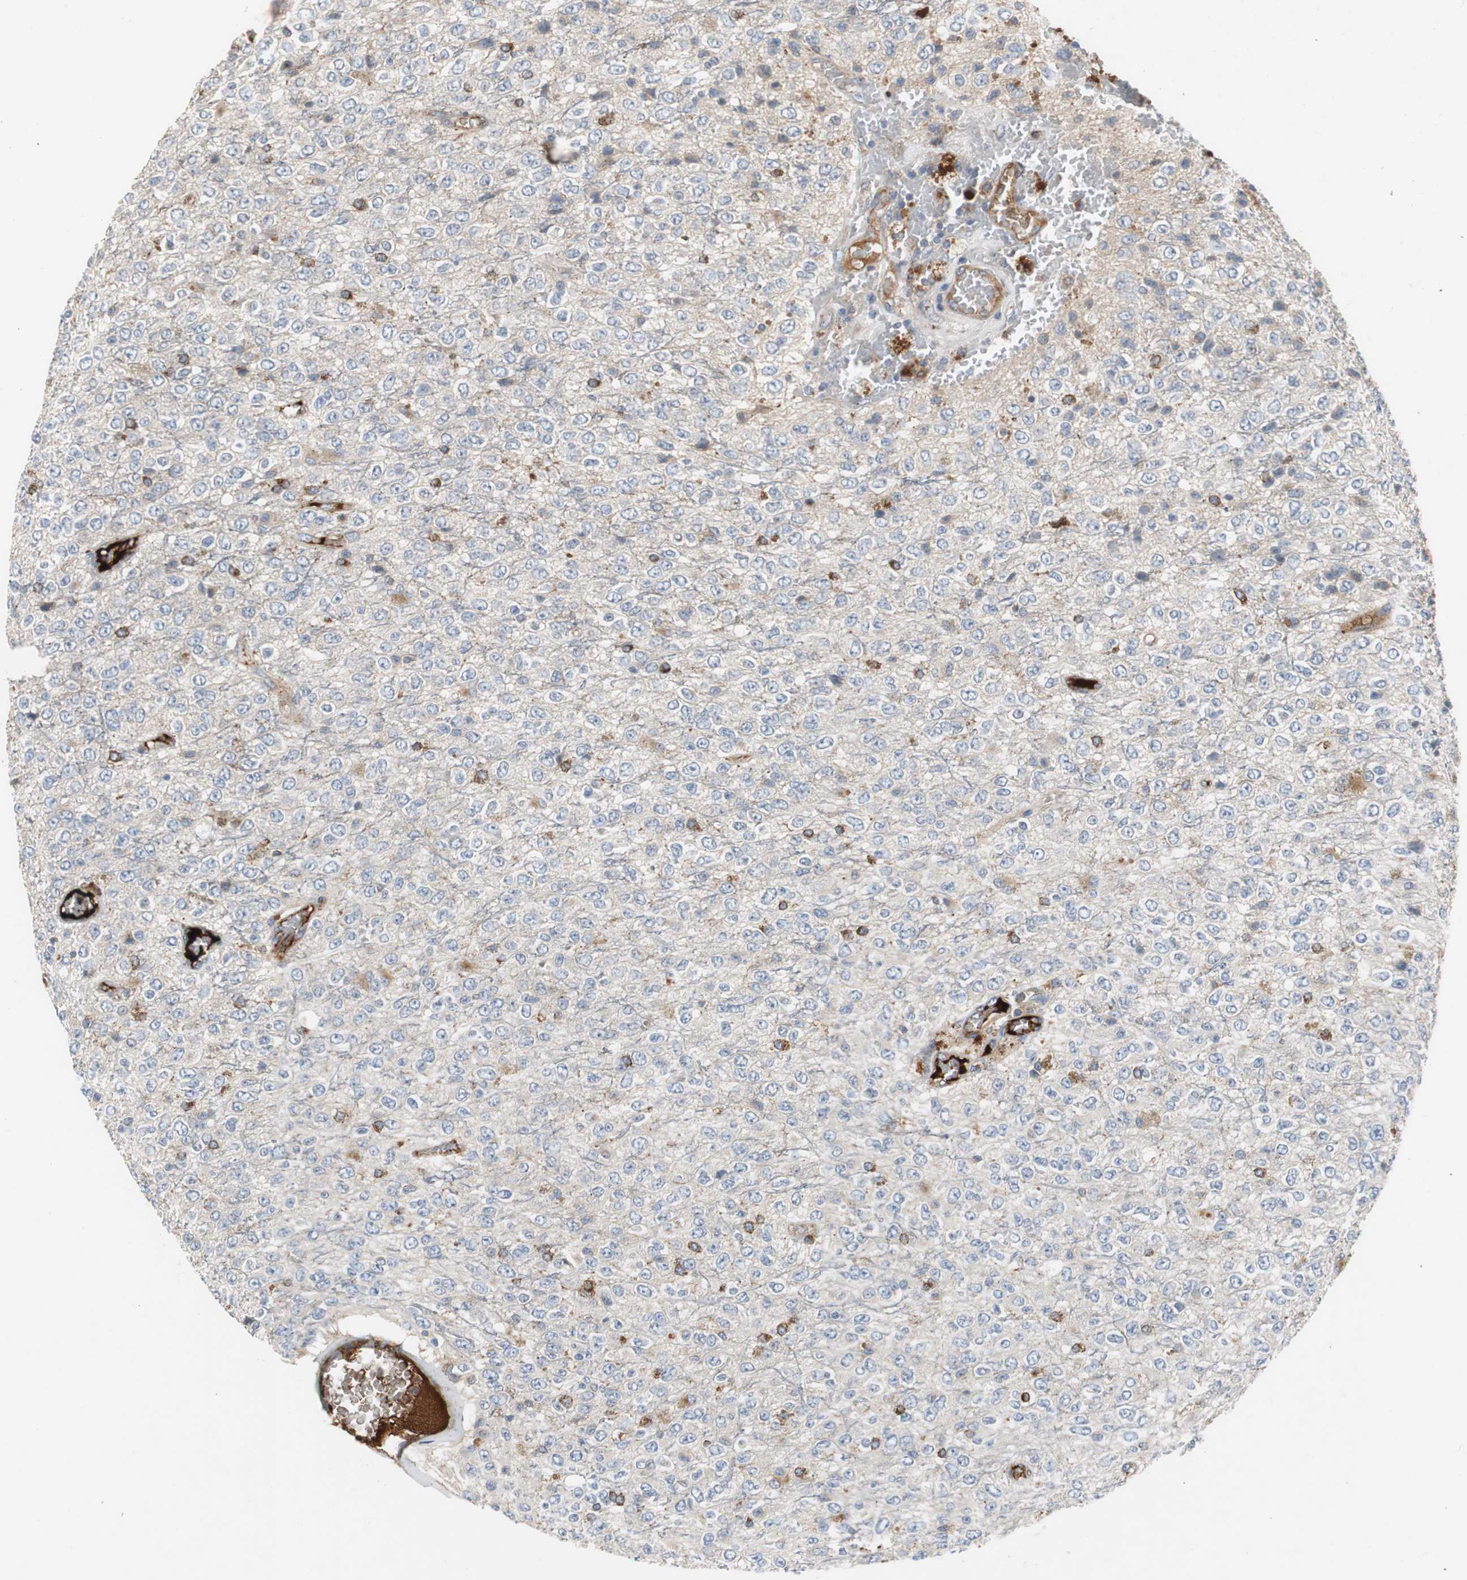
{"staining": {"intensity": "moderate", "quantity": "<25%", "location": "cytoplasmic/membranous"}, "tissue": "glioma", "cell_type": "Tumor cells", "image_type": "cancer", "snomed": [{"axis": "morphology", "description": "Glioma, malignant, High grade"}, {"axis": "topography", "description": "pancreas cauda"}], "caption": "Malignant glioma (high-grade) was stained to show a protein in brown. There is low levels of moderate cytoplasmic/membranous positivity in approximately <25% of tumor cells. (DAB (3,3'-diaminobenzidine) = brown stain, brightfield microscopy at high magnification).", "gene": "SORT1", "patient": {"sex": "male", "age": 60}}